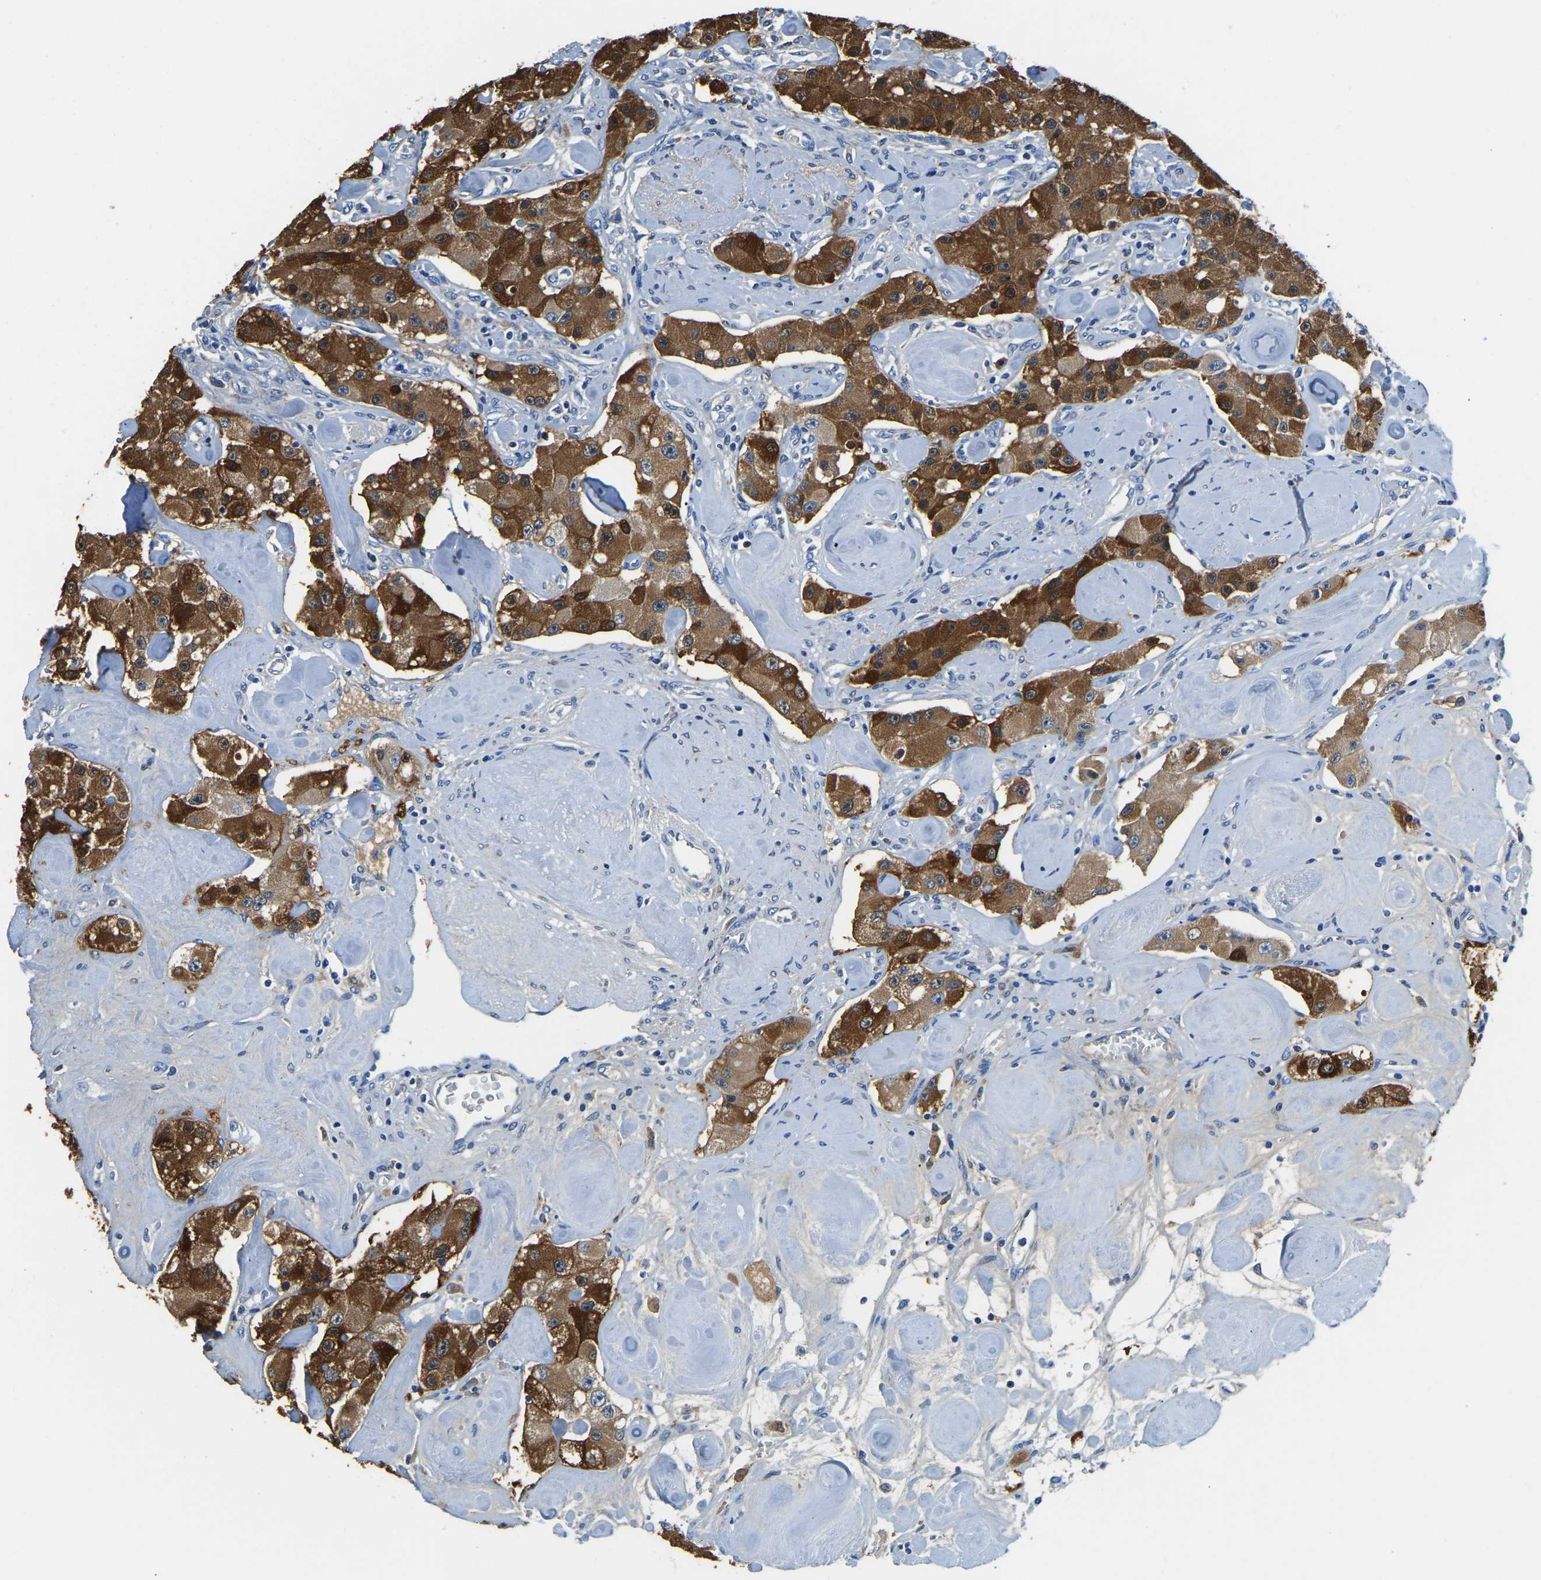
{"staining": {"intensity": "strong", "quantity": ">75%", "location": "cytoplasmic/membranous"}, "tissue": "carcinoid", "cell_type": "Tumor cells", "image_type": "cancer", "snomed": [{"axis": "morphology", "description": "Carcinoid, malignant, NOS"}, {"axis": "topography", "description": "Pancreas"}], "caption": "Brown immunohistochemical staining in human carcinoid (malignant) displays strong cytoplasmic/membranous expression in about >75% of tumor cells. (DAB (3,3'-diaminobenzidine) = brown stain, brightfield microscopy at high magnification).", "gene": "ZDHHC13", "patient": {"sex": "male", "age": 41}}